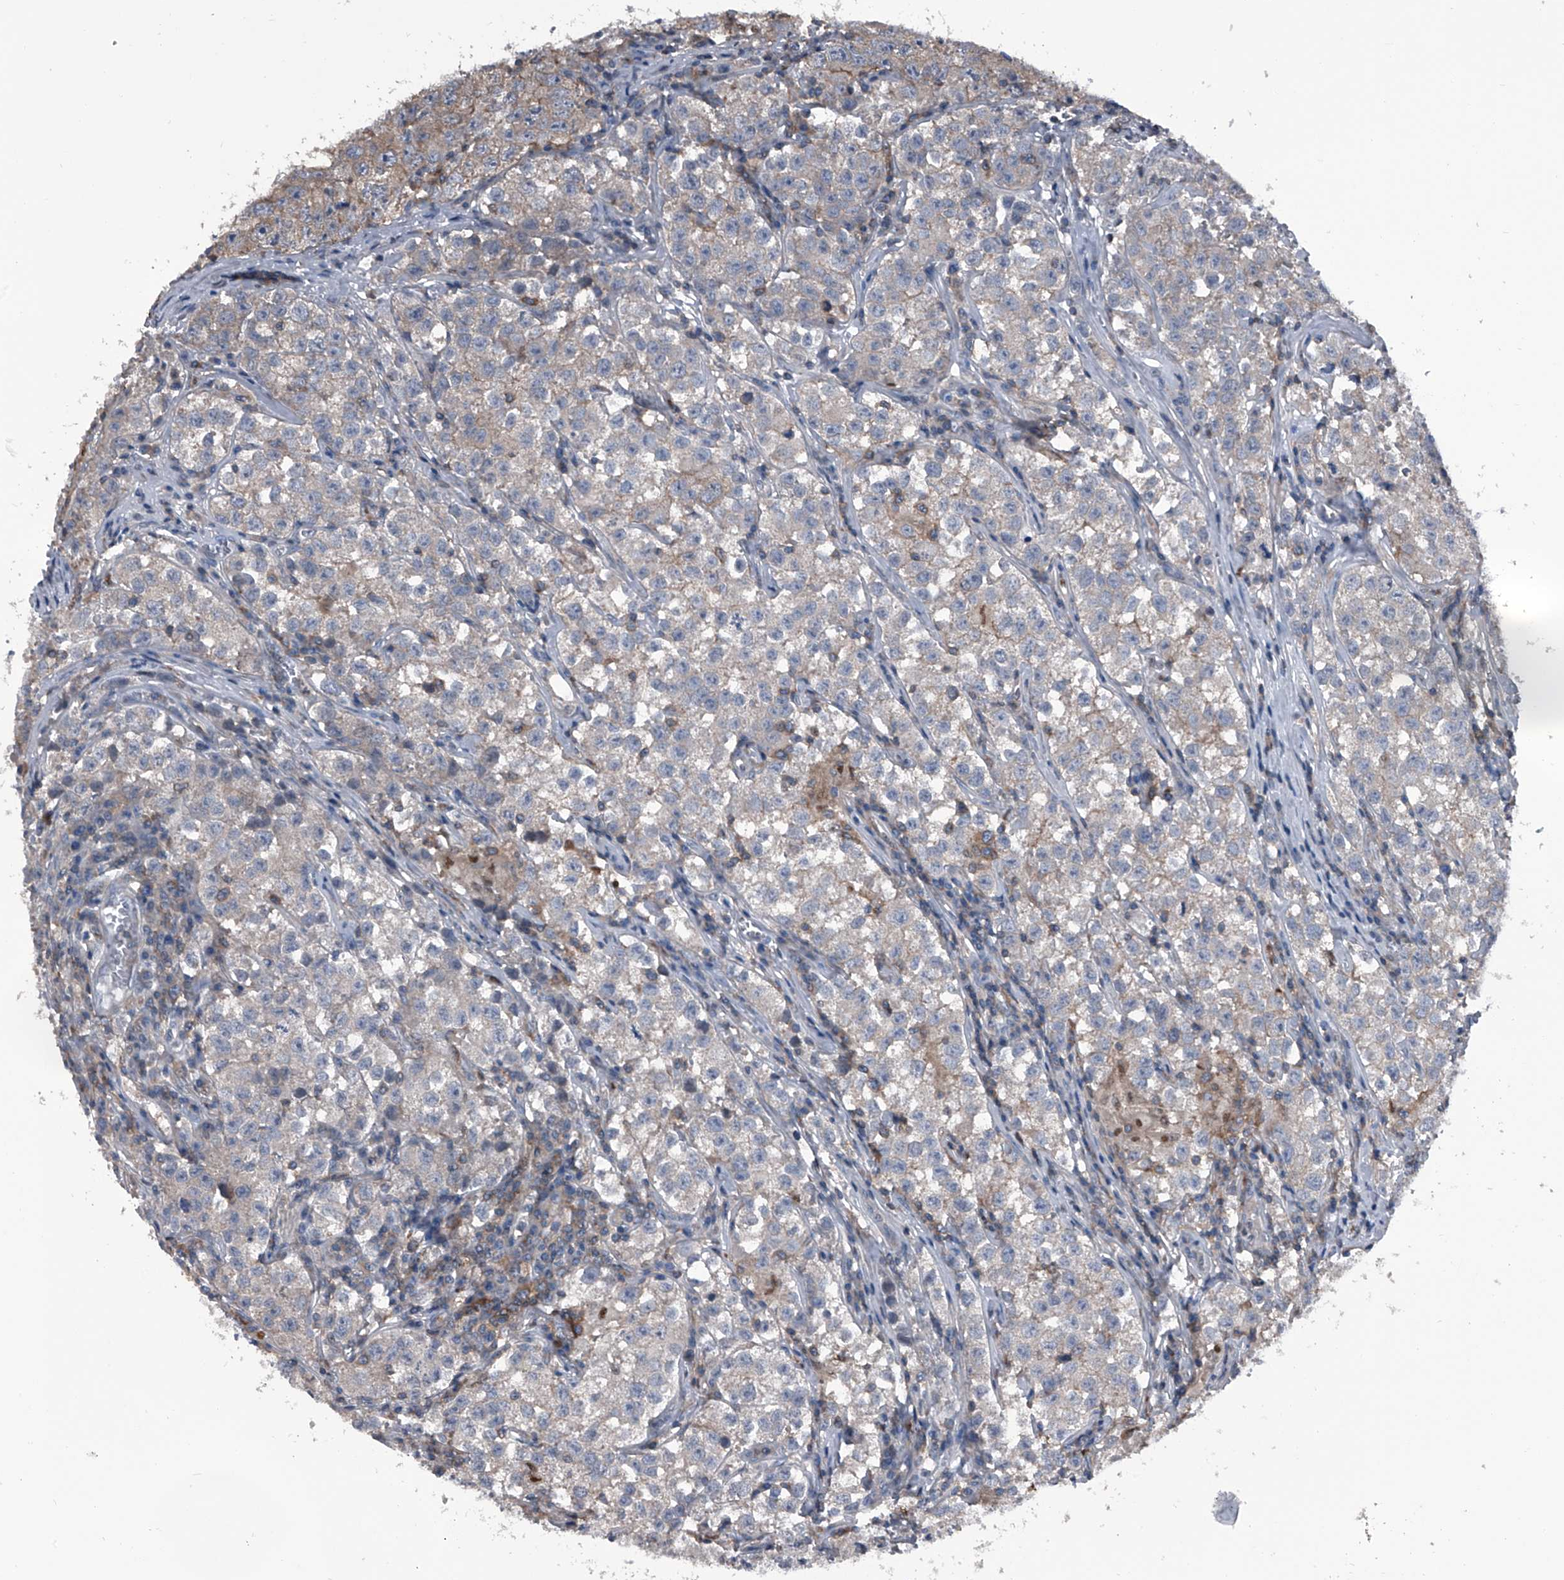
{"staining": {"intensity": "weak", "quantity": "<25%", "location": "cytoplasmic/membranous"}, "tissue": "testis cancer", "cell_type": "Tumor cells", "image_type": "cancer", "snomed": [{"axis": "morphology", "description": "Seminoma, NOS"}, {"axis": "morphology", "description": "Carcinoma, Embryonal, NOS"}, {"axis": "topography", "description": "Testis"}], "caption": "The histopathology image reveals no staining of tumor cells in embryonal carcinoma (testis).", "gene": "PIP5K1A", "patient": {"sex": "male", "age": 43}}